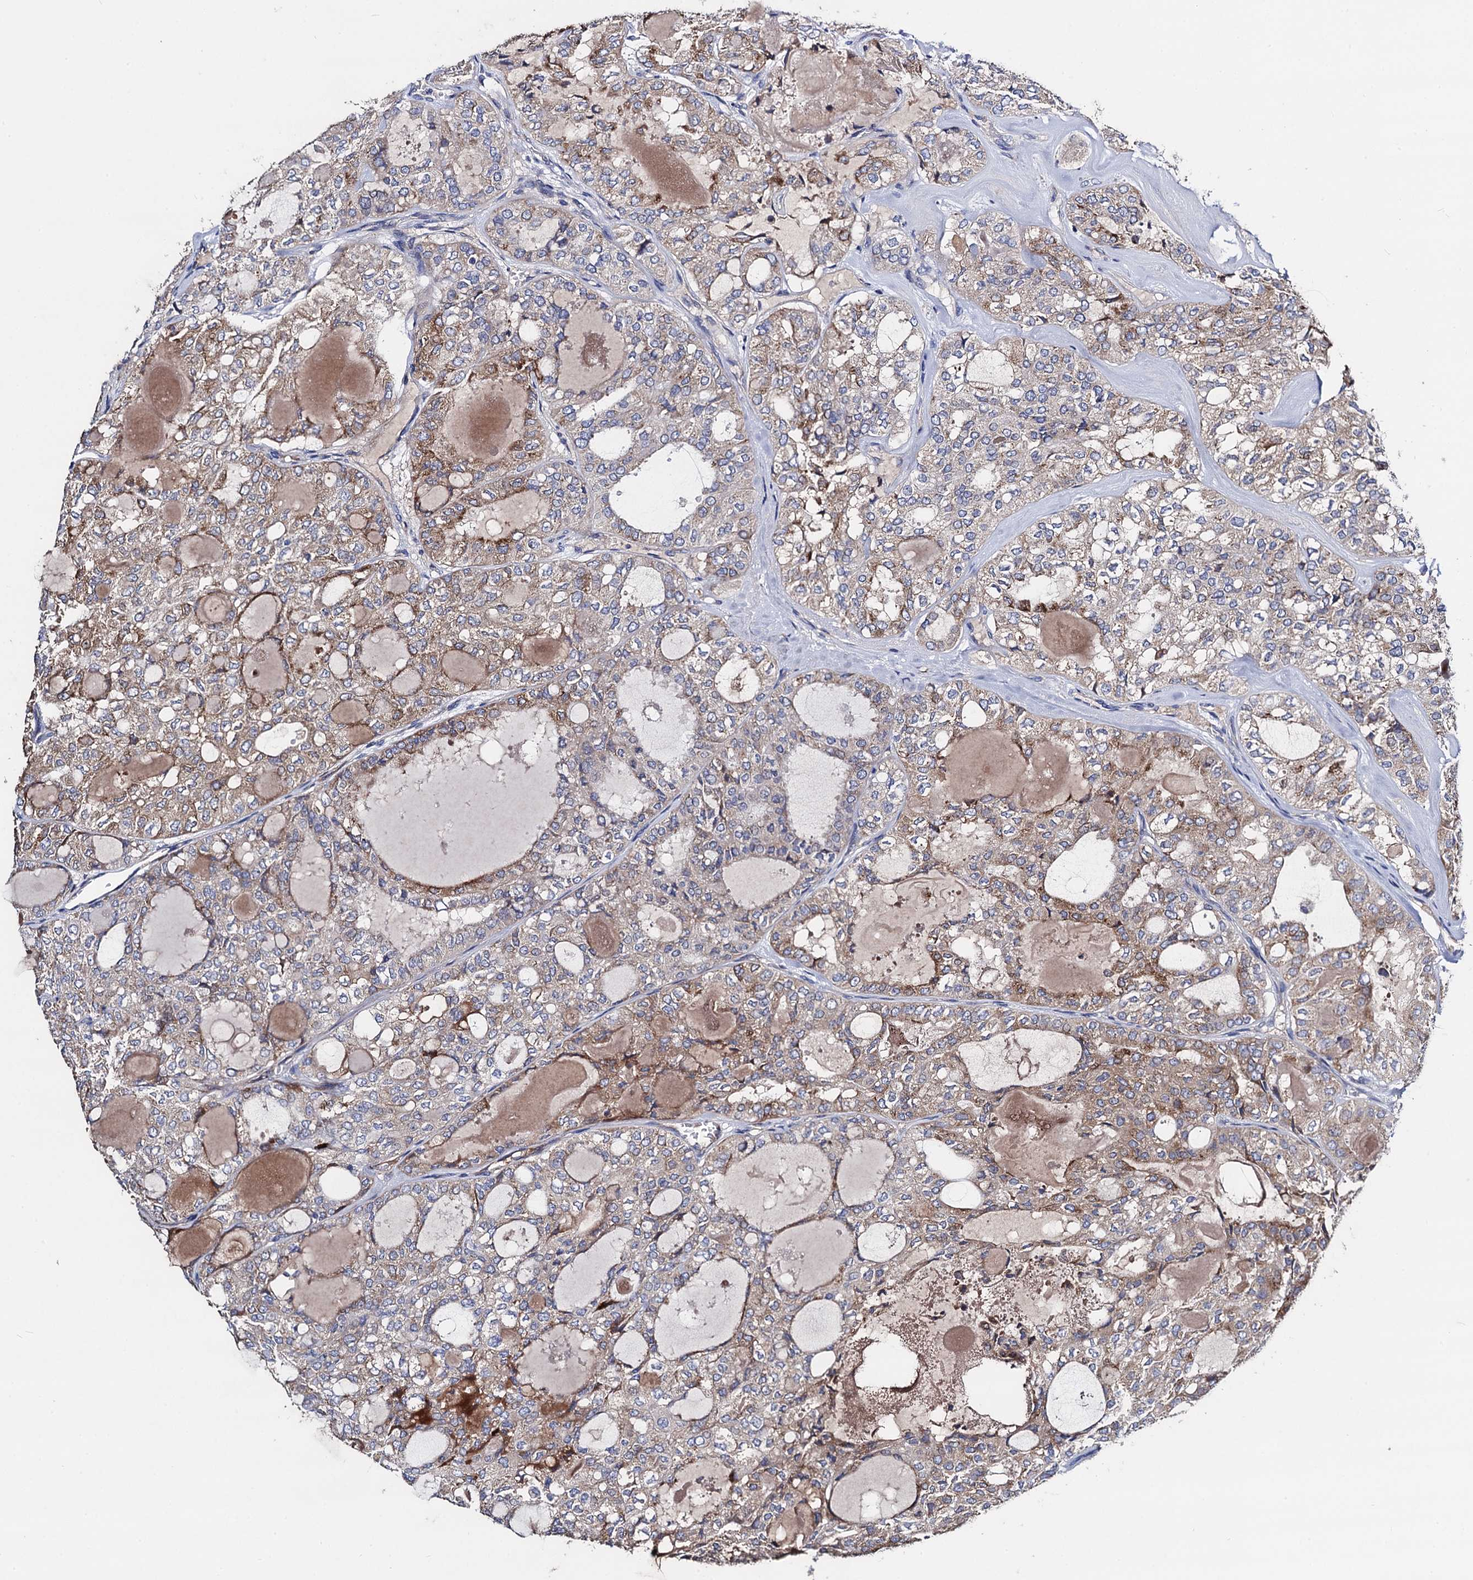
{"staining": {"intensity": "moderate", "quantity": "<25%", "location": "cytoplasmic/membranous"}, "tissue": "thyroid cancer", "cell_type": "Tumor cells", "image_type": "cancer", "snomed": [{"axis": "morphology", "description": "Follicular adenoma carcinoma, NOS"}, {"axis": "topography", "description": "Thyroid gland"}], "caption": "Immunohistochemical staining of follicular adenoma carcinoma (thyroid) shows low levels of moderate cytoplasmic/membranous positivity in about <25% of tumor cells.", "gene": "FREM3", "patient": {"sex": "male", "age": 75}}